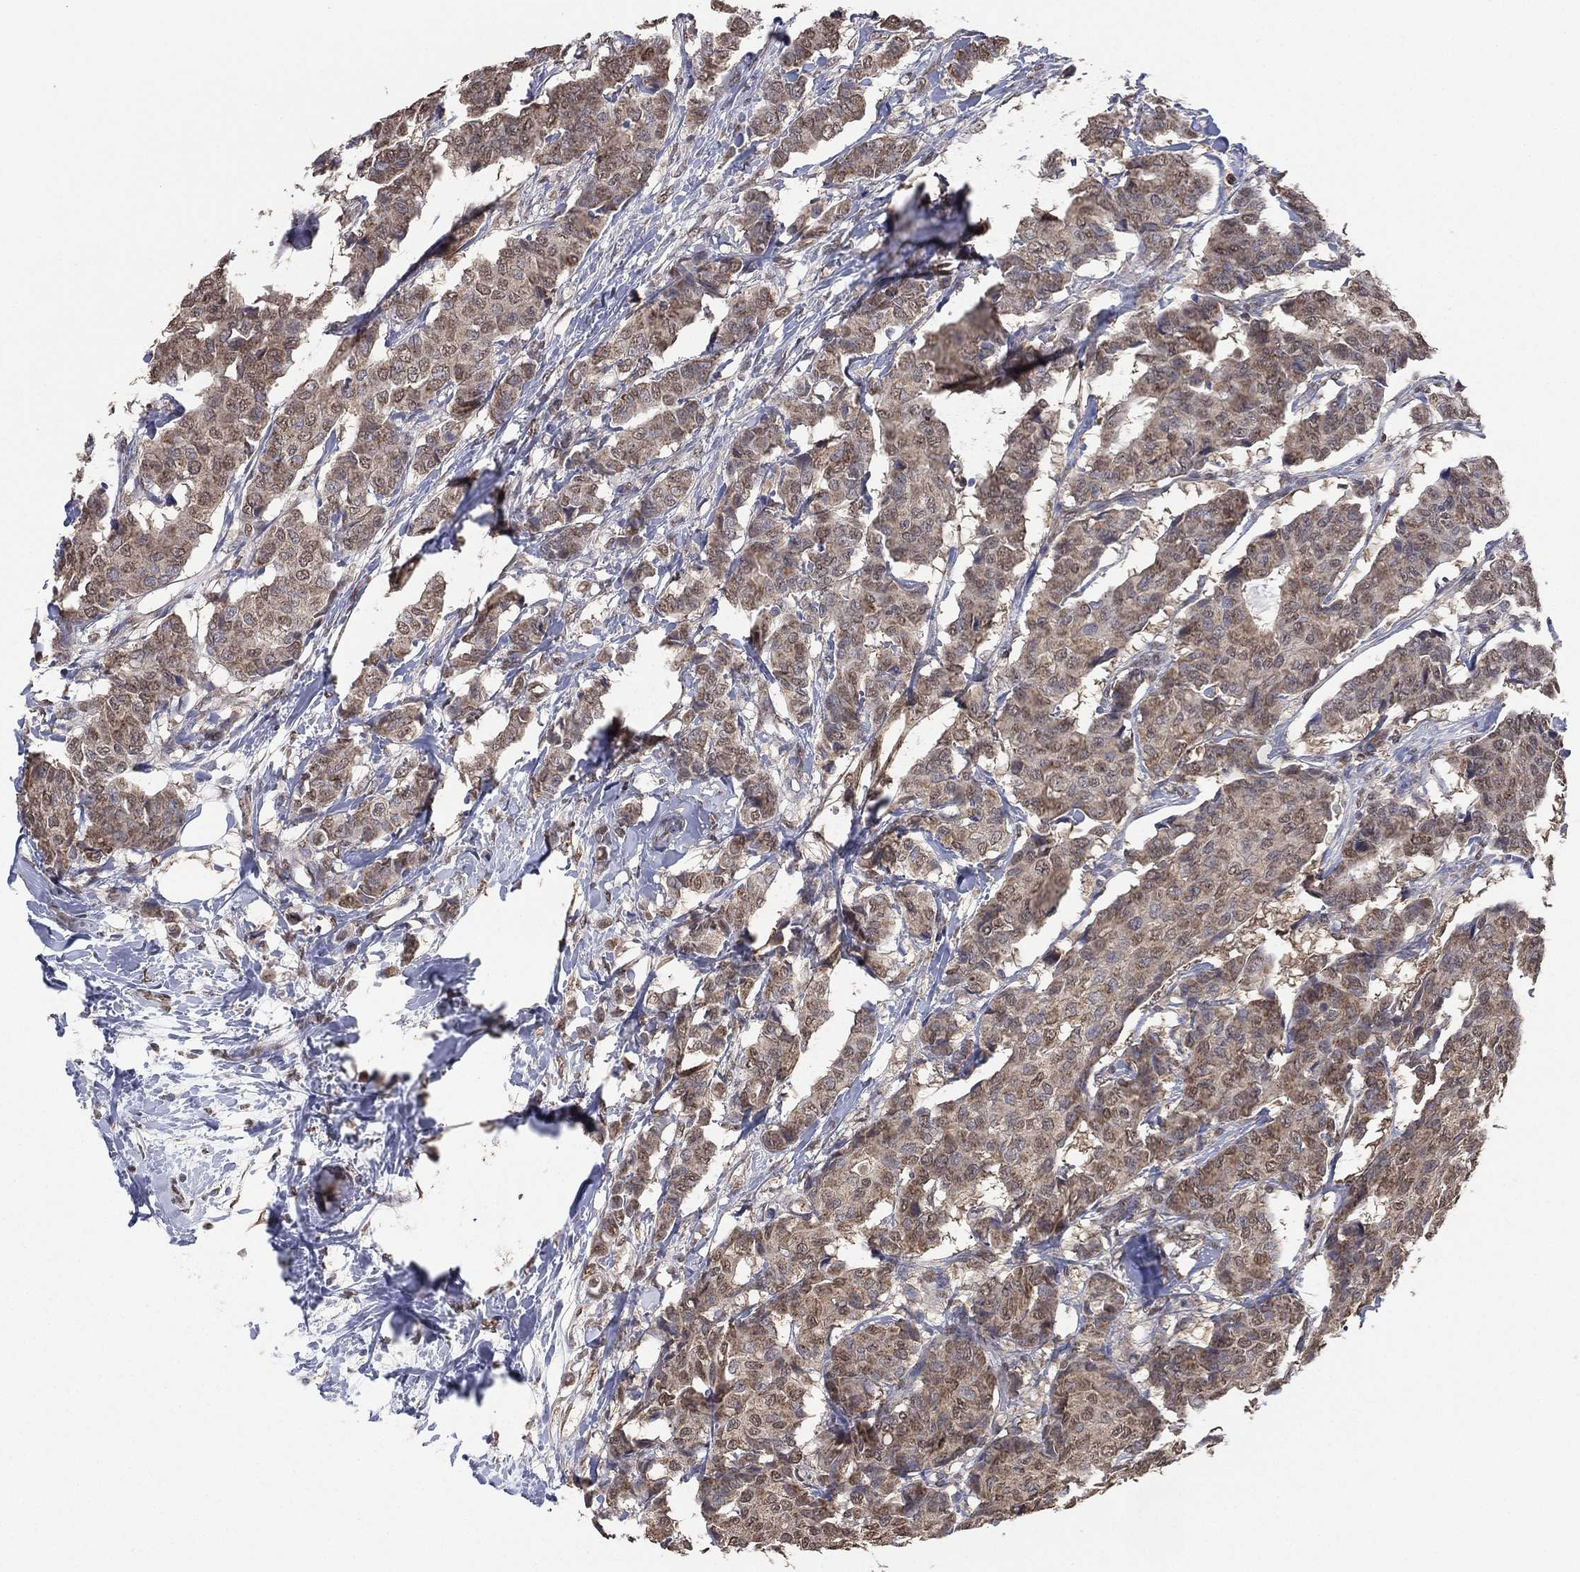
{"staining": {"intensity": "weak", "quantity": ">75%", "location": "cytoplasmic/membranous,nuclear"}, "tissue": "breast cancer", "cell_type": "Tumor cells", "image_type": "cancer", "snomed": [{"axis": "morphology", "description": "Duct carcinoma"}, {"axis": "topography", "description": "Breast"}], "caption": "Tumor cells display low levels of weak cytoplasmic/membranous and nuclear positivity in about >75% of cells in breast cancer.", "gene": "ALDH7A1", "patient": {"sex": "female", "age": 75}}